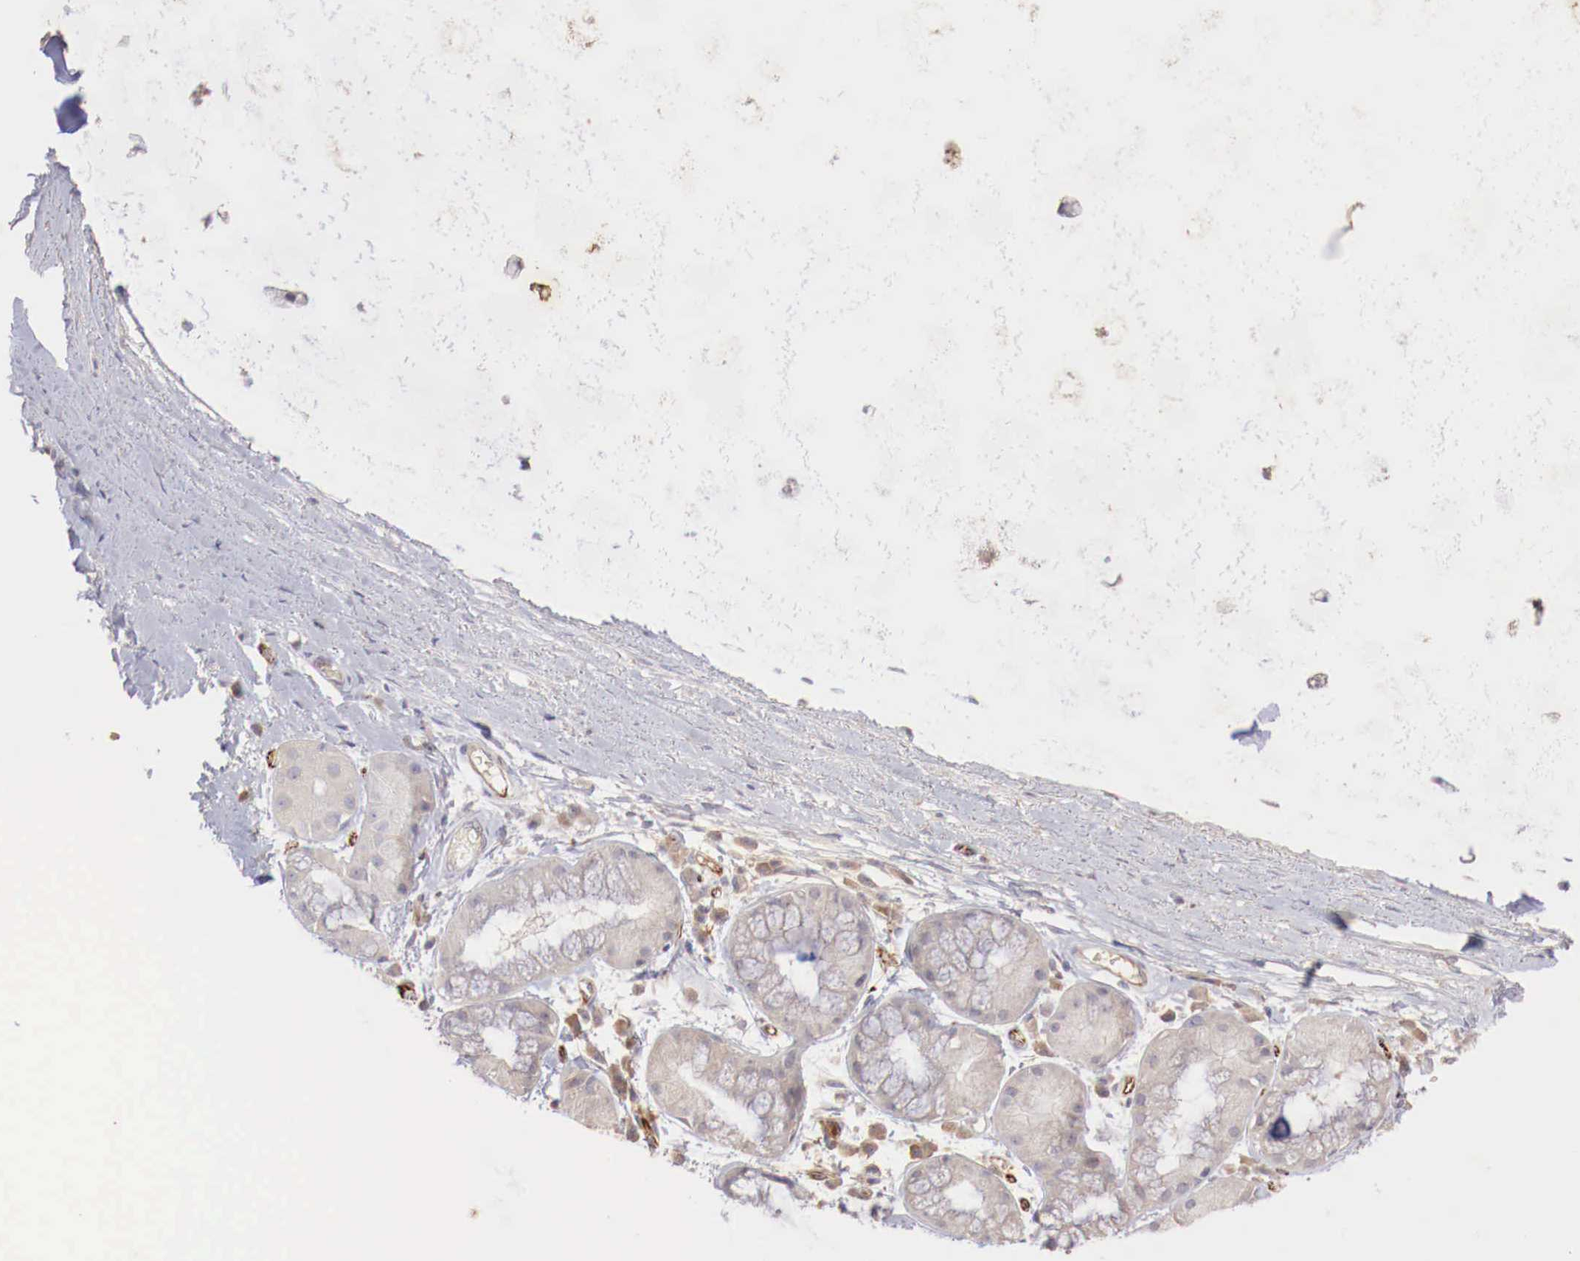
{"staining": {"intensity": "weak", "quantity": "25%-75%", "location": "cytoplasmic/membranous"}, "tissue": "bronchus", "cell_type": "Respiratory epithelial cells", "image_type": "normal", "snomed": [{"axis": "morphology", "description": "Normal tissue, NOS"}, {"axis": "topography", "description": "Bronchus"}, {"axis": "topography", "description": "Lung"}], "caption": "An IHC image of unremarkable tissue is shown. Protein staining in brown labels weak cytoplasmic/membranous positivity in bronchus within respiratory epithelial cells. The staining was performed using DAB, with brown indicating positive protein expression. Nuclei are stained blue with hematoxylin.", "gene": "WT1", "patient": {"sex": "female", "age": 57}}